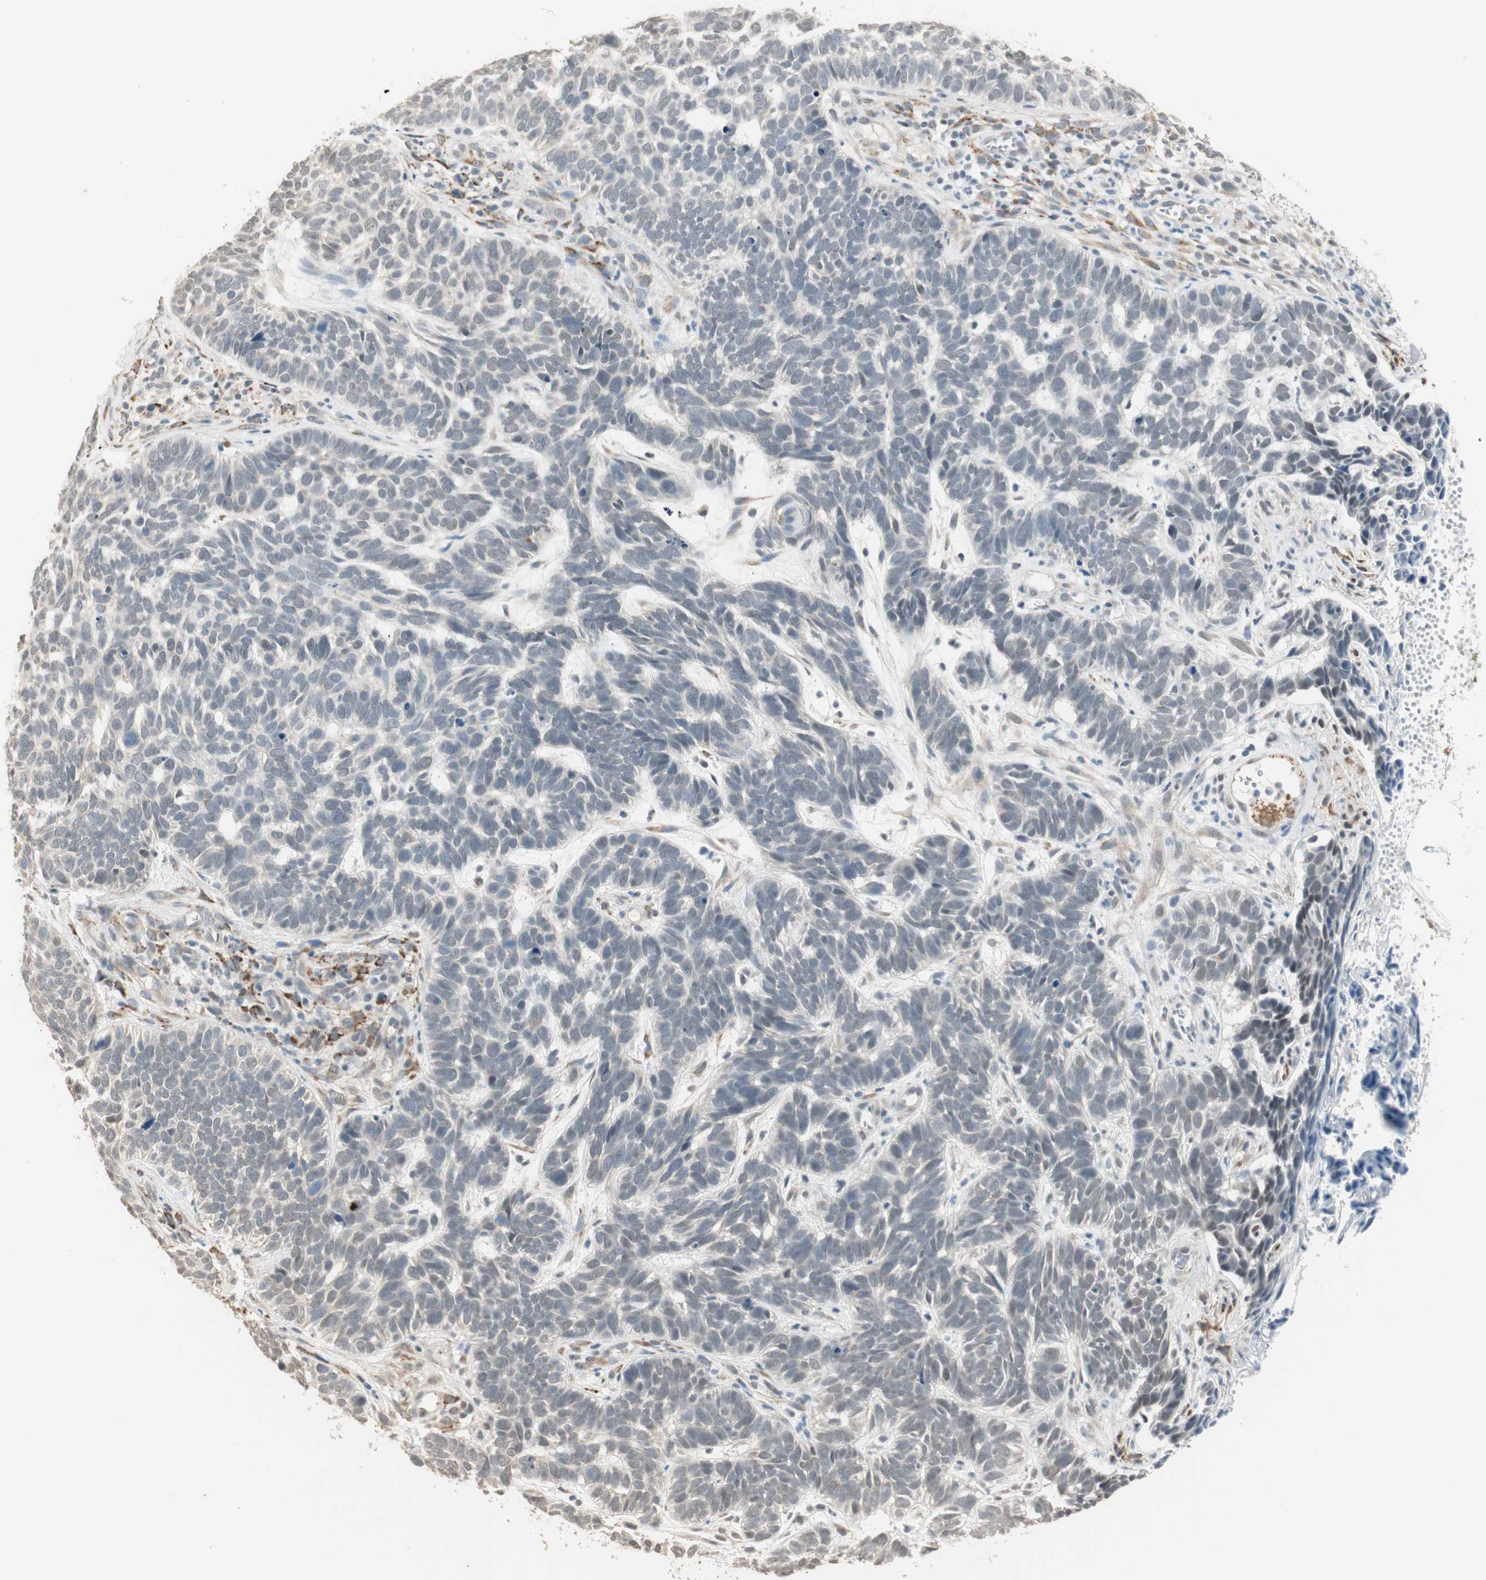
{"staining": {"intensity": "negative", "quantity": "none", "location": "none"}, "tissue": "skin cancer", "cell_type": "Tumor cells", "image_type": "cancer", "snomed": [{"axis": "morphology", "description": "Basal cell carcinoma"}, {"axis": "topography", "description": "Skin"}], "caption": "The image reveals no staining of tumor cells in skin basal cell carcinoma.", "gene": "TASOR", "patient": {"sex": "male", "age": 87}}